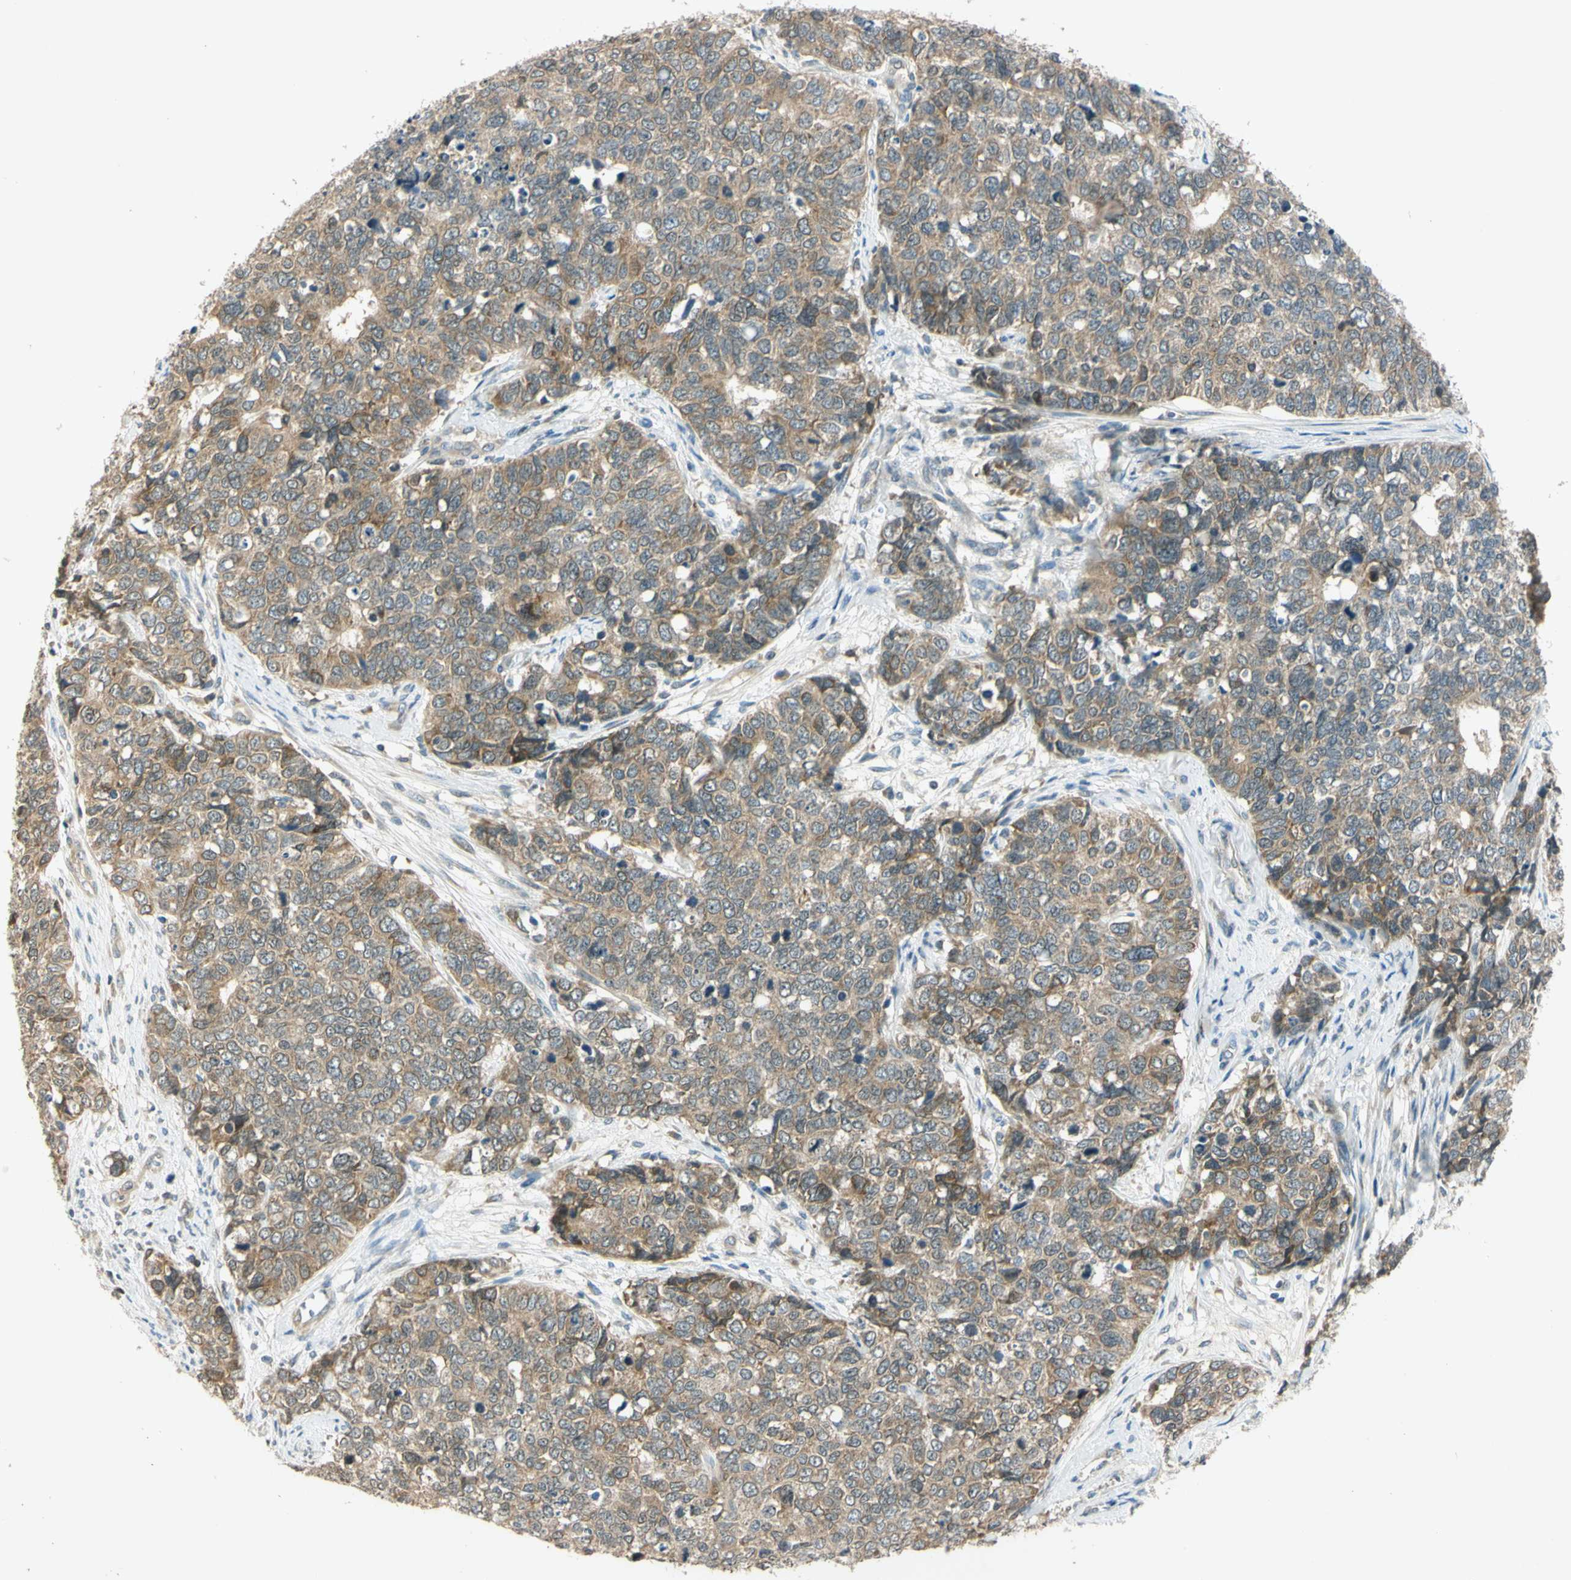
{"staining": {"intensity": "moderate", "quantity": ">75%", "location": "cytoplasmic/membranous"}, "tissue": "cervical cancer", "cell_type": "Tumor cells", "image_type": "cancer", "snomed": [{"axis": "morphology", "description": "Squamous cell carcinoma, NOS"}, {"axis": "topography", "description": "Cervix"}], "caption": "Human cervical squamous cell carcinoma stained with a brown dye shows moderate cytoplasmic/membranous positive expression in approximately >75% of tumor cells.", "gene": "RPS6KB2", "patient": {"sex": "female", "age": 63}}